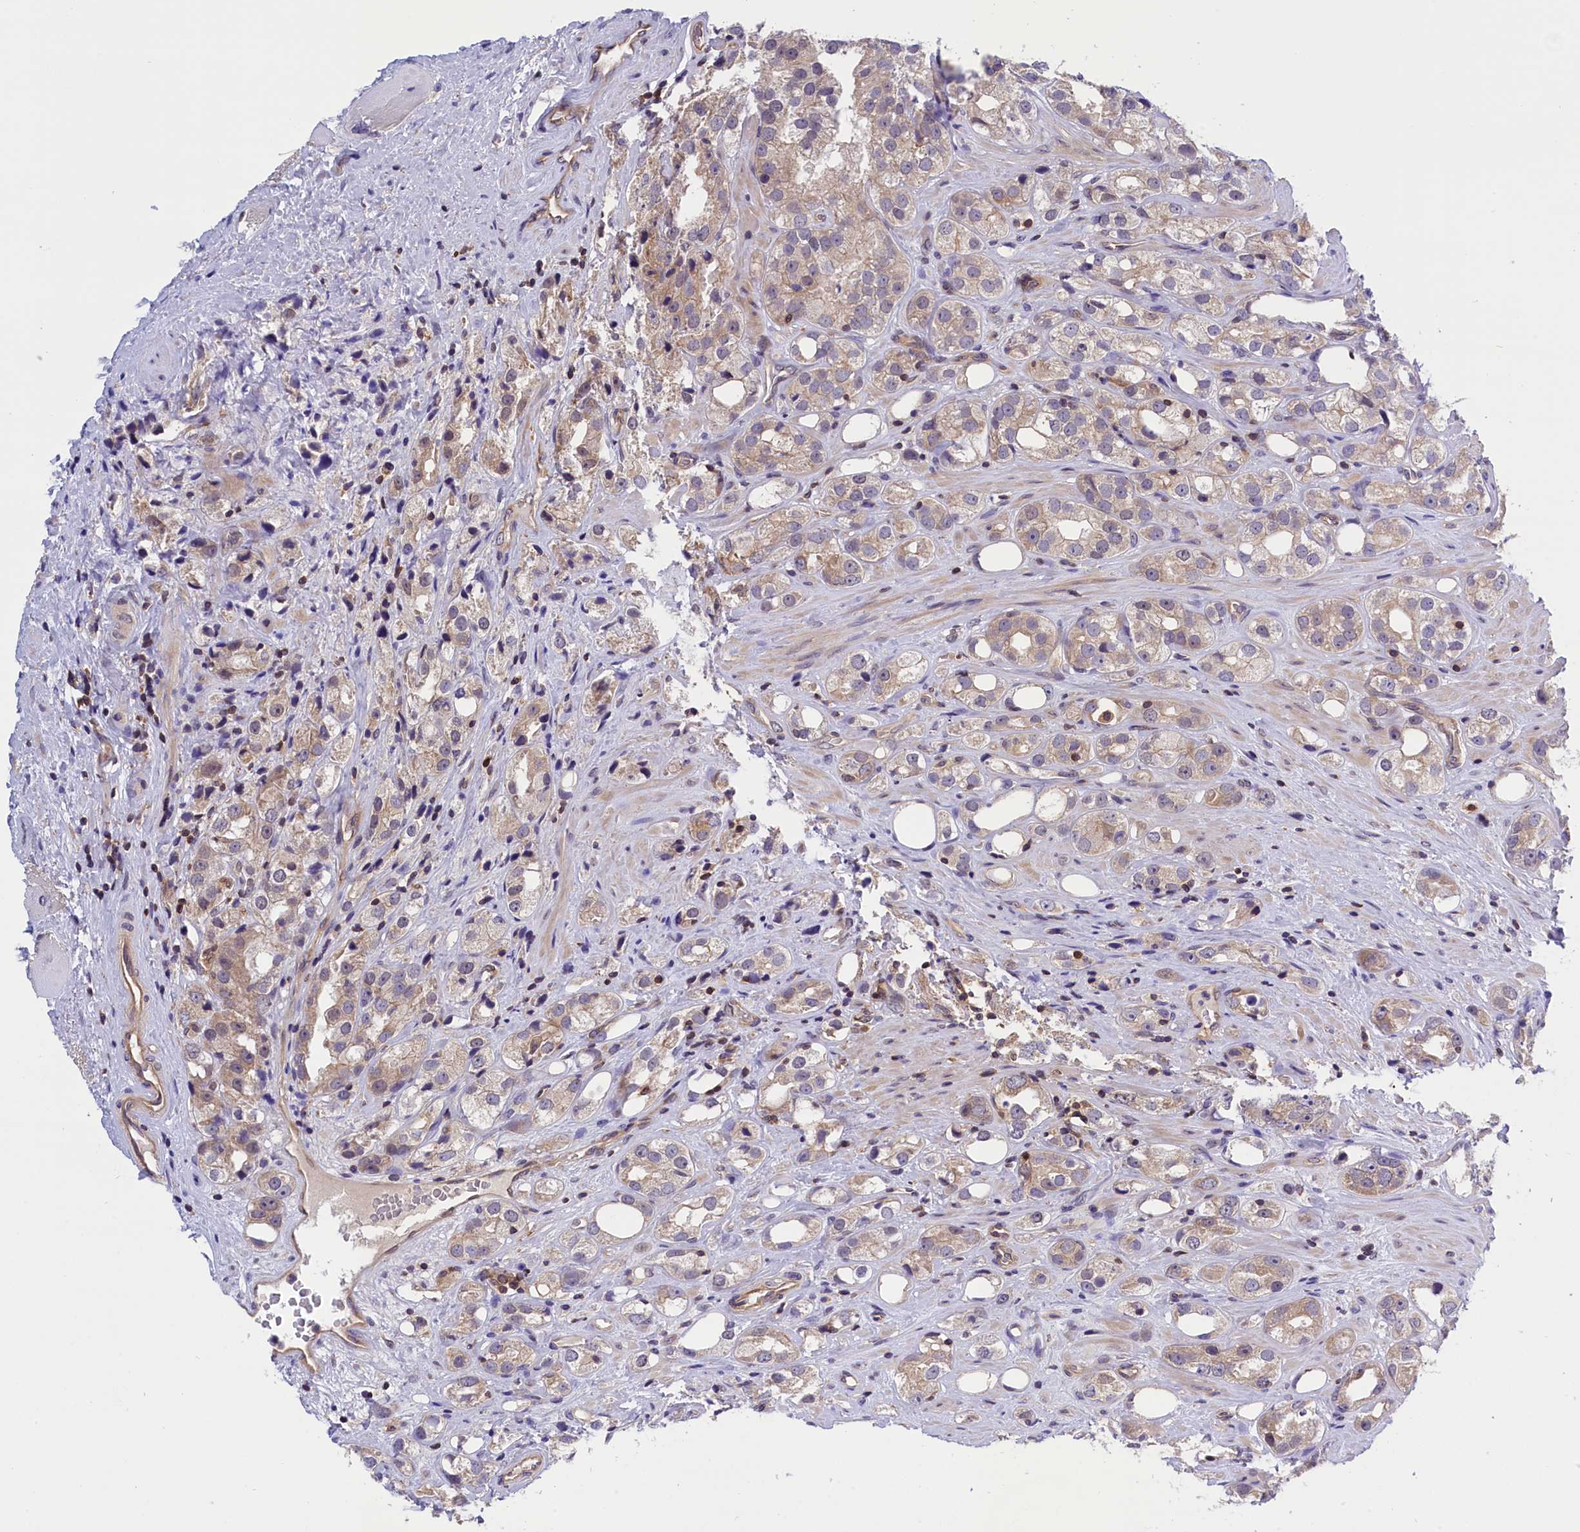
{"staining": {"intensity": "weak", "quantity": ">75%", "location": "cytoplasmic/membranous"}, "tissue": "prostate cancer", "cell_type": "Tumor cells", "image_type": "cancer", "snomed": [{"axis": "morphology", "description": "Adenocarcinoma, NOS"}, {"axis": "topography", "description": "Prostate"}], "caption": "High-power microscopy captured an immunohistochemistry (IHC) histopathology image of prostate cancer (adenocarcinoma), revealing weak cytoplasmic/membranous expression in approximately >75% of tumor cells.", "gene": "TBCB", "patient": {"sex": "male", "age": 79}}